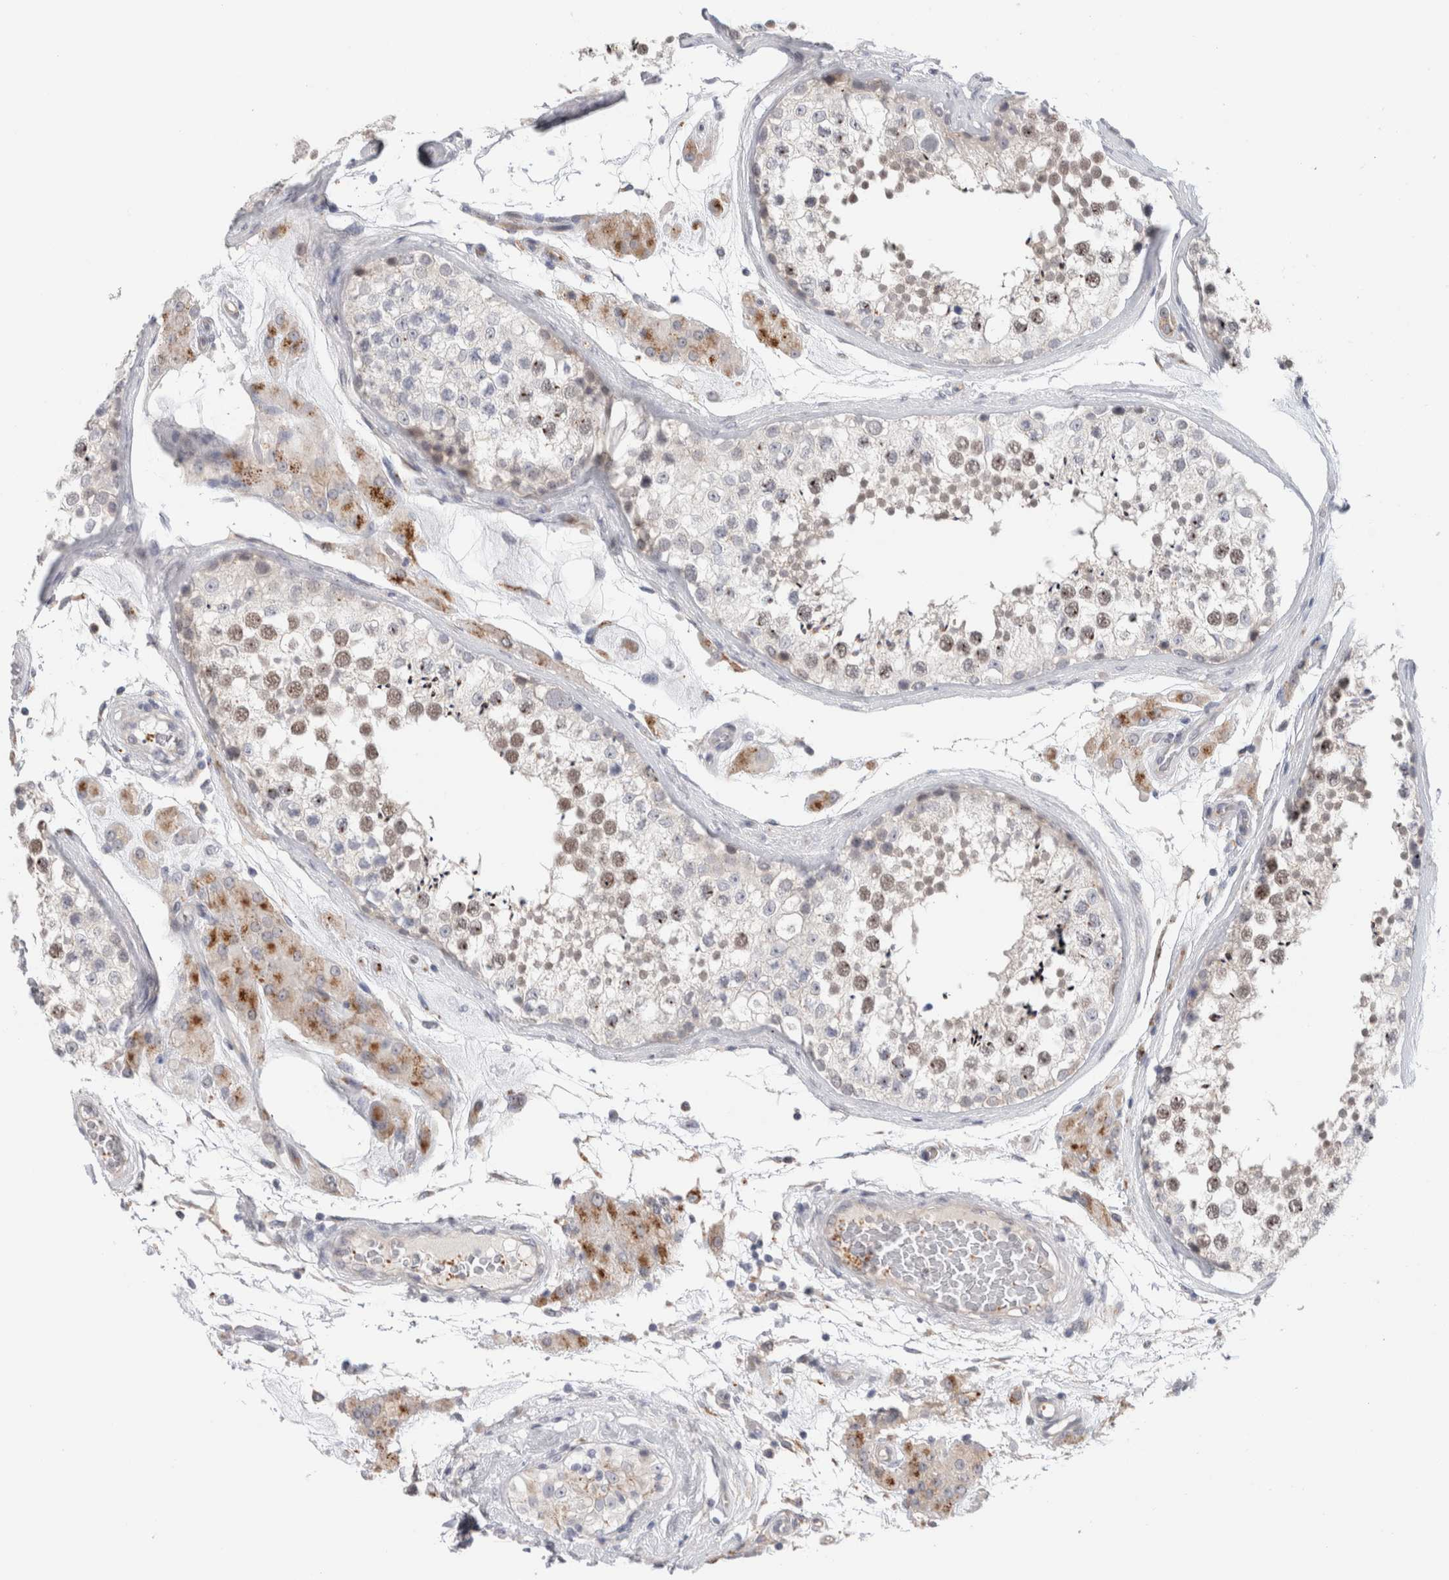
{"staining": {"intensity": "weak", "quantity": "25%-75%", "location": "cytoplasmic/membranous,nuclear"}, "tissue": "testis", "cell_type": "Cells in seminiferous ducts", "image_type": "normal", "snomed": [{"axis": "morphology", "description": "Normal tissue, NOS"}, {"axis": "topography", "description": "Testis"}], "caption": "High-magnification brightfield microscopy of normal testis stained with DAB (3,3'-diaminobenzidine) (brown) and counterstained with hematoxylin (blue). cells in seminiferous ducts exhibit weak cytoplasmic/membranous,nuclear expression is present in about25%-75% of cells.", "gene": "ANKMY1", "patient": {"sex": "male", "age": 46}}